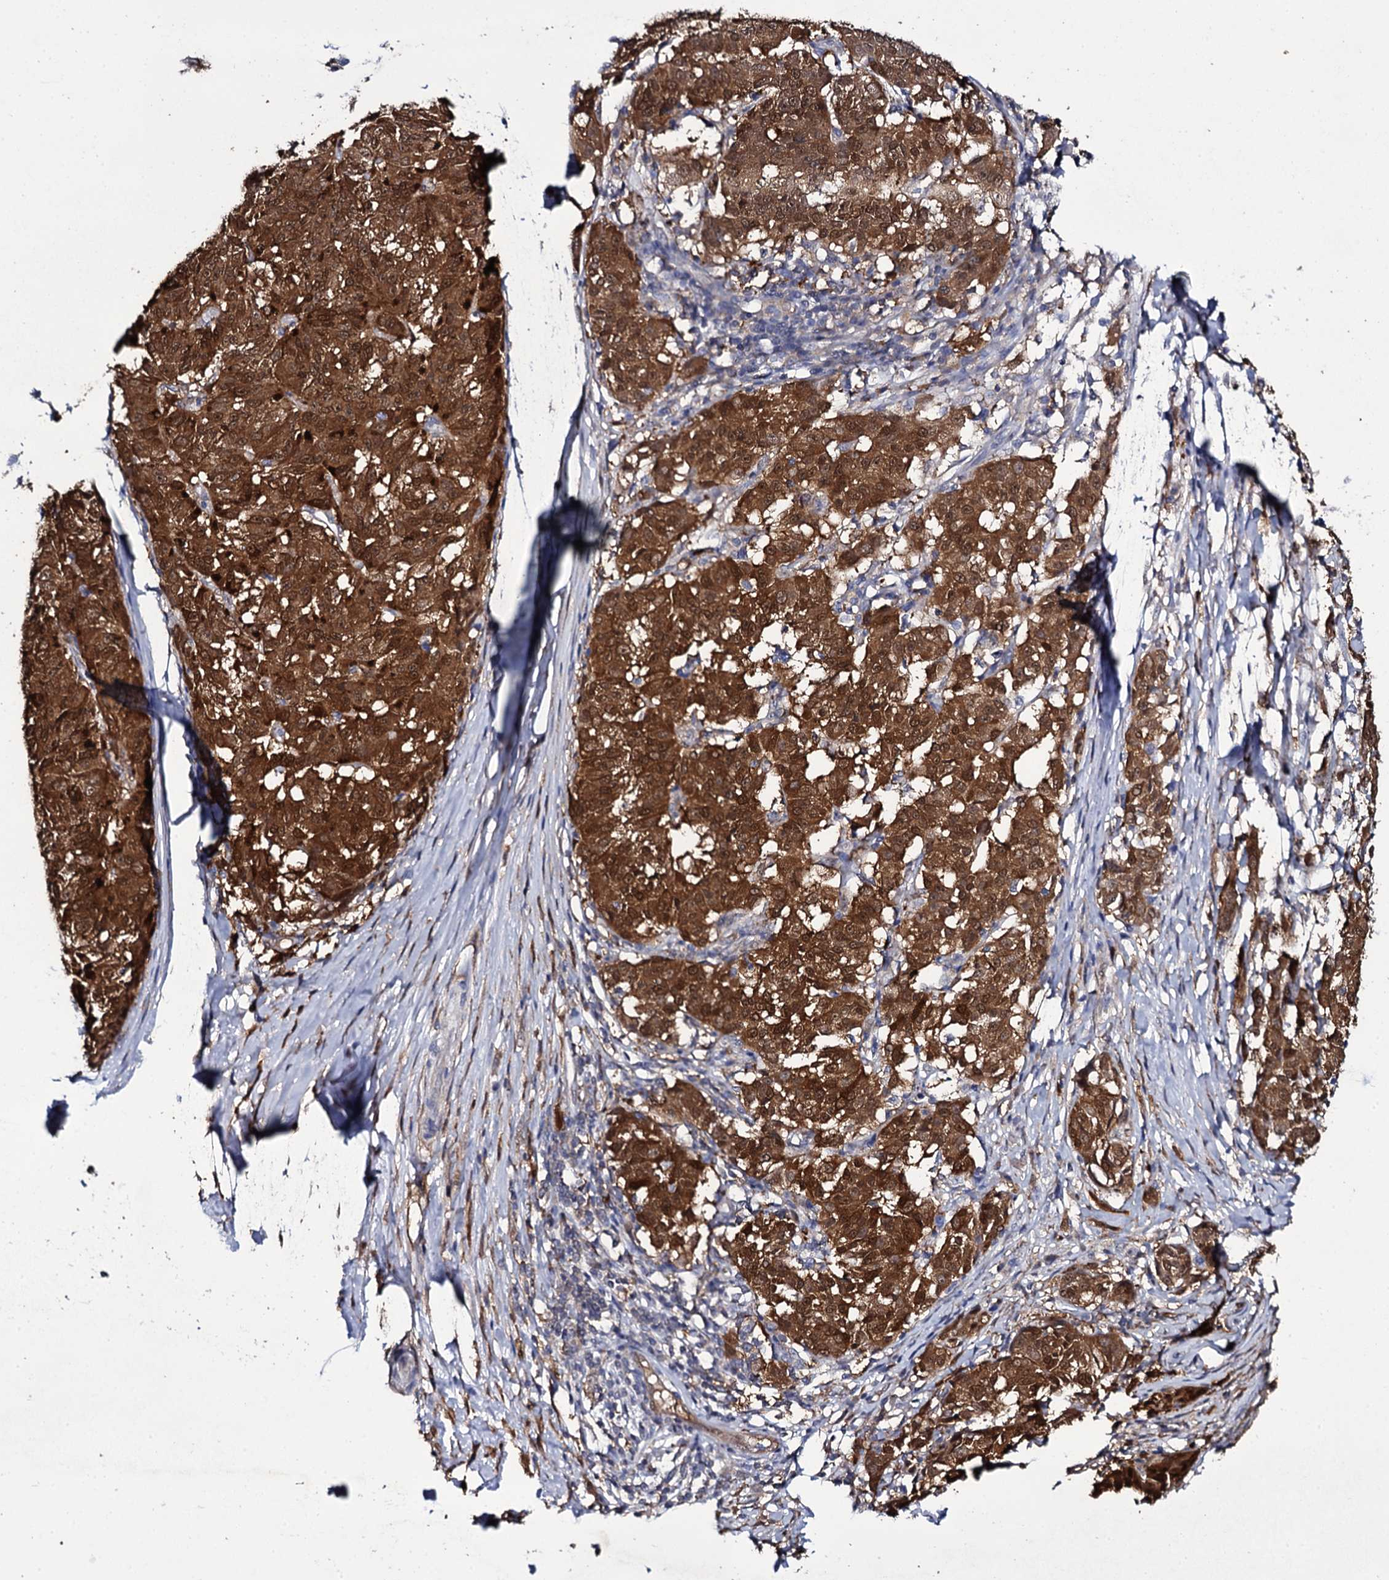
{"staining": {"intensity": "strong", "quantity": ">75%", "location": "cytoplasmic/membranous,nuclear"}, "tissue": "melanoma", "cell_type": "Tumor cells", "image_type": "cancer", "snomed": [{"axis": "morphology", "description": "Malignant melanoma, NOS"}, {"axis": "topography", "description": "Skin"}], "caption": "Strong cytoplasmic/membranous and nuclear staining for a protein is appreciated in approximately >75% of tumor cells of melanoma using immunohistochemistry.", "gene": "CRYL1", "patient": {"sex": "female", "age": 72}}